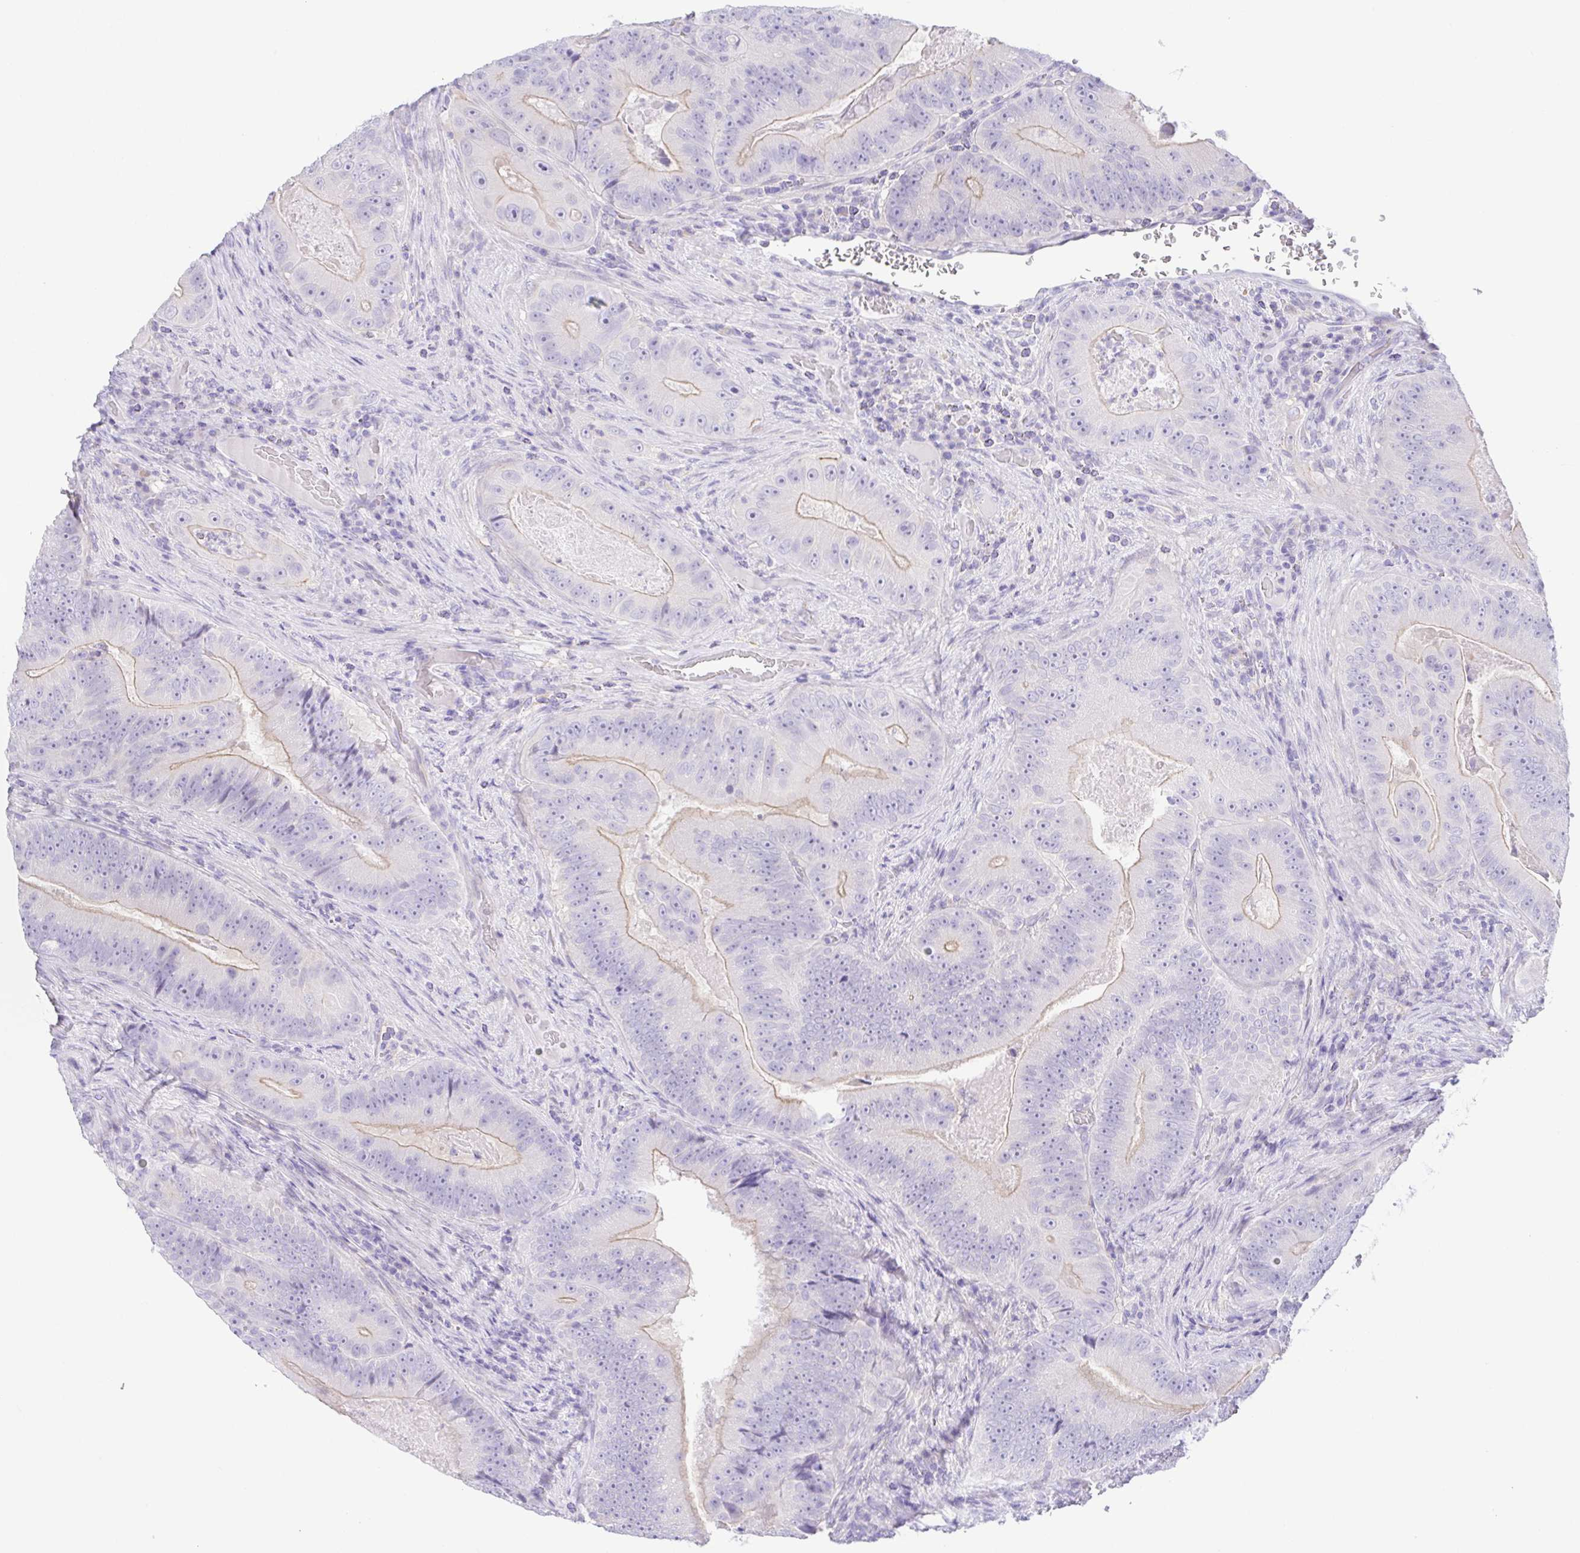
{"staining": {"intensity": "negative", "quantity": "none", "location": "none"}, "tissue": "colorectal cancer", "cell_type": "Tumor cells", "image_type": "cancer", "snomed": [{"axis": "morphology", "description": "Adenocarcinoma, NOS"}, {"axis": "topography", "description": "Colon"}], "caption": "Human colorectal cancer (adenocarcinoma) stained for a protein using immunohistochemistry shows no expression in tumor cells.", "gene": "KRTDAP", "patient": {"sex": "female", "age": 86}}